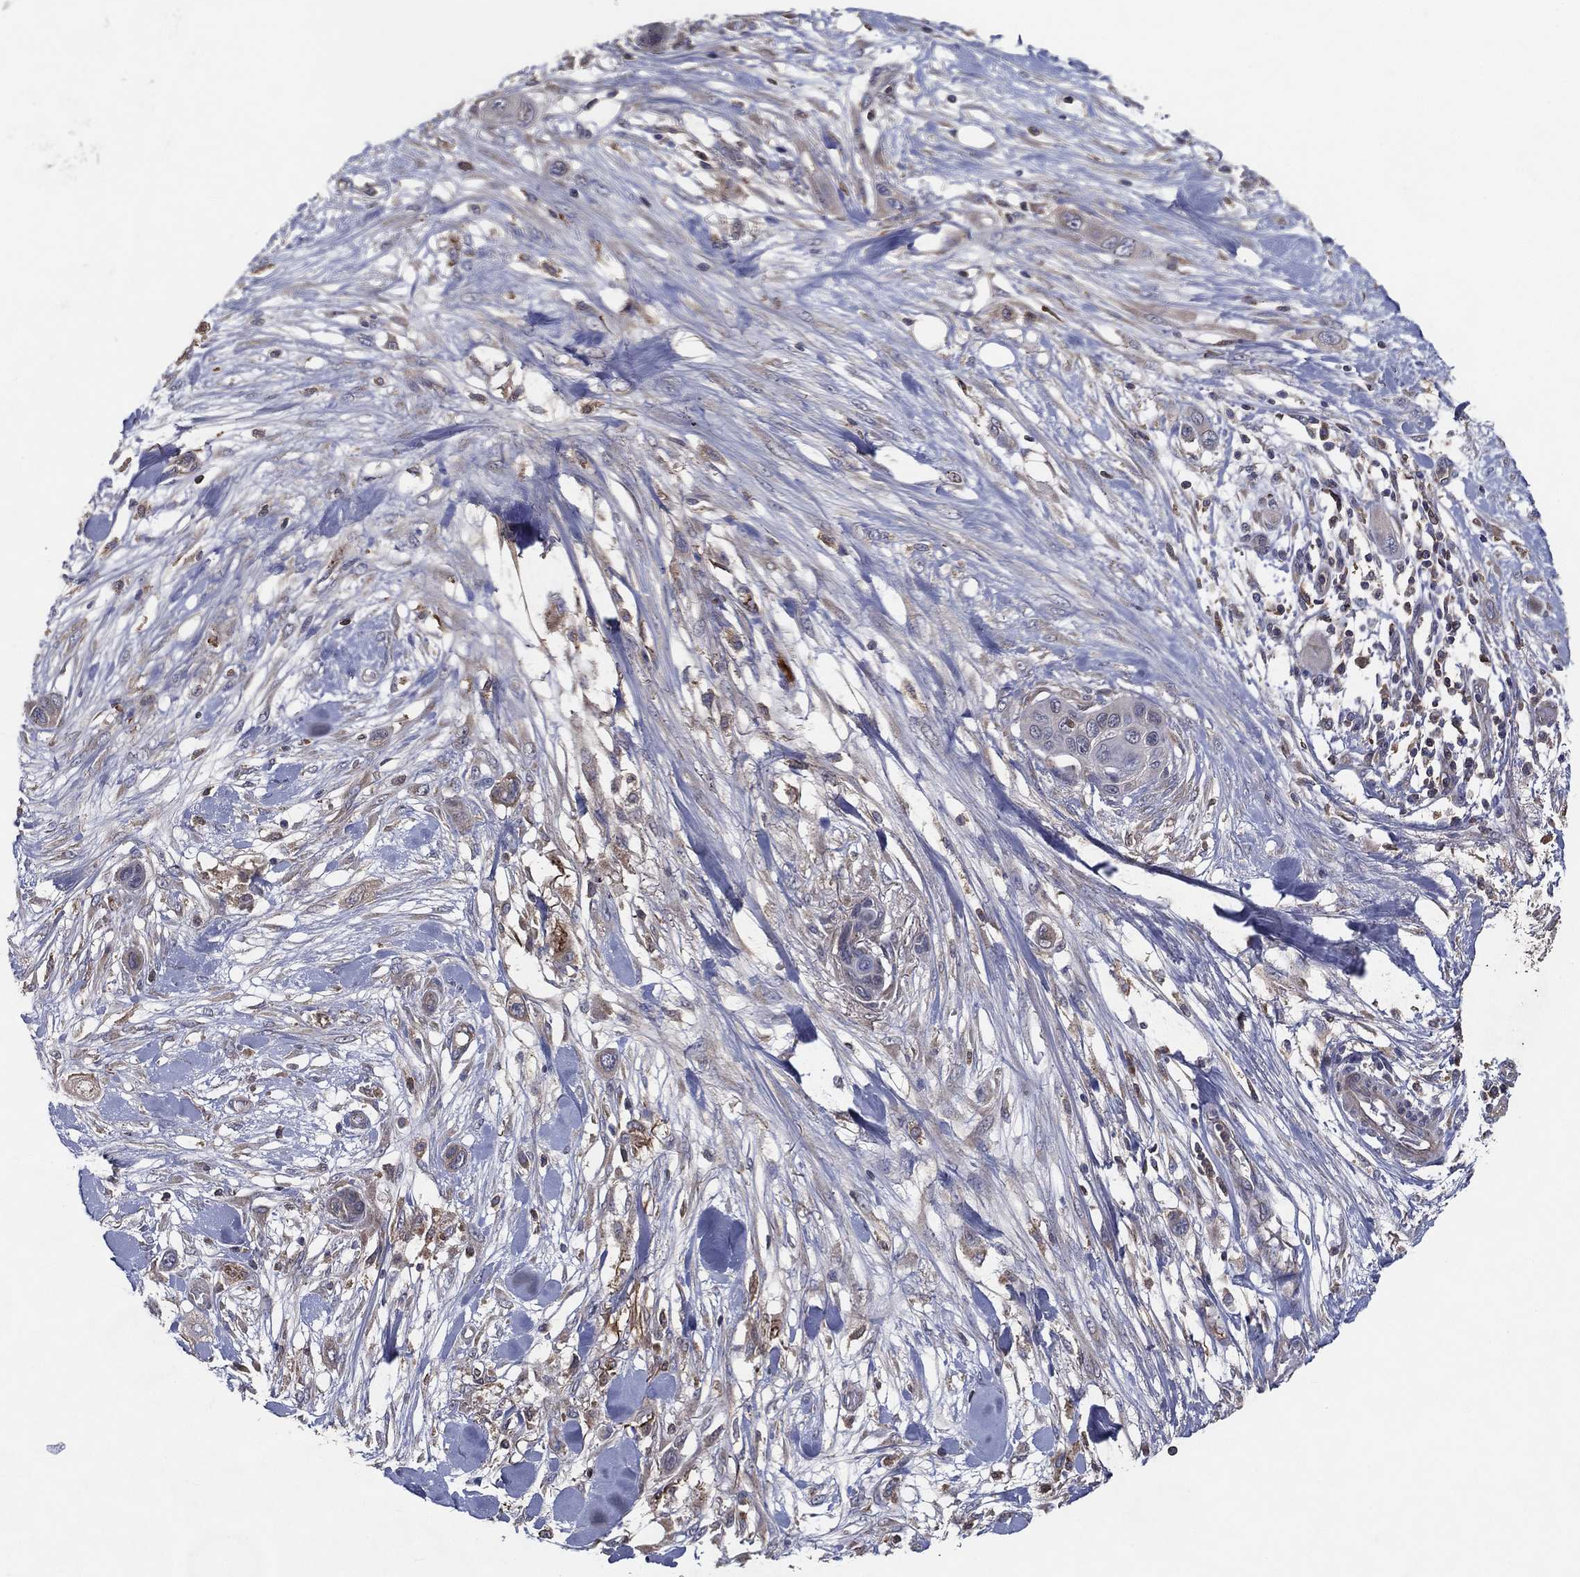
{"staining": {"intensity": "negative", "quantity": "none", "location": "none"}, "tissue": "skin cancer", "cell_type": "Tumor cells", "image_type": "cancer", "snomed": [{"axis": "morphology", "description": "Squamous cell carcinoma, NOS"}, {"axis": "topography", "description": "Skin"}], "caption": "Immunohistochemistry micrograph of human skin cancer (squamous cell carcinoma) stained for a protein (brown), which reveals no expression in tumor cells.", "gene": "MT-ND1", "patient": {"sex": "male", "age": 79}}